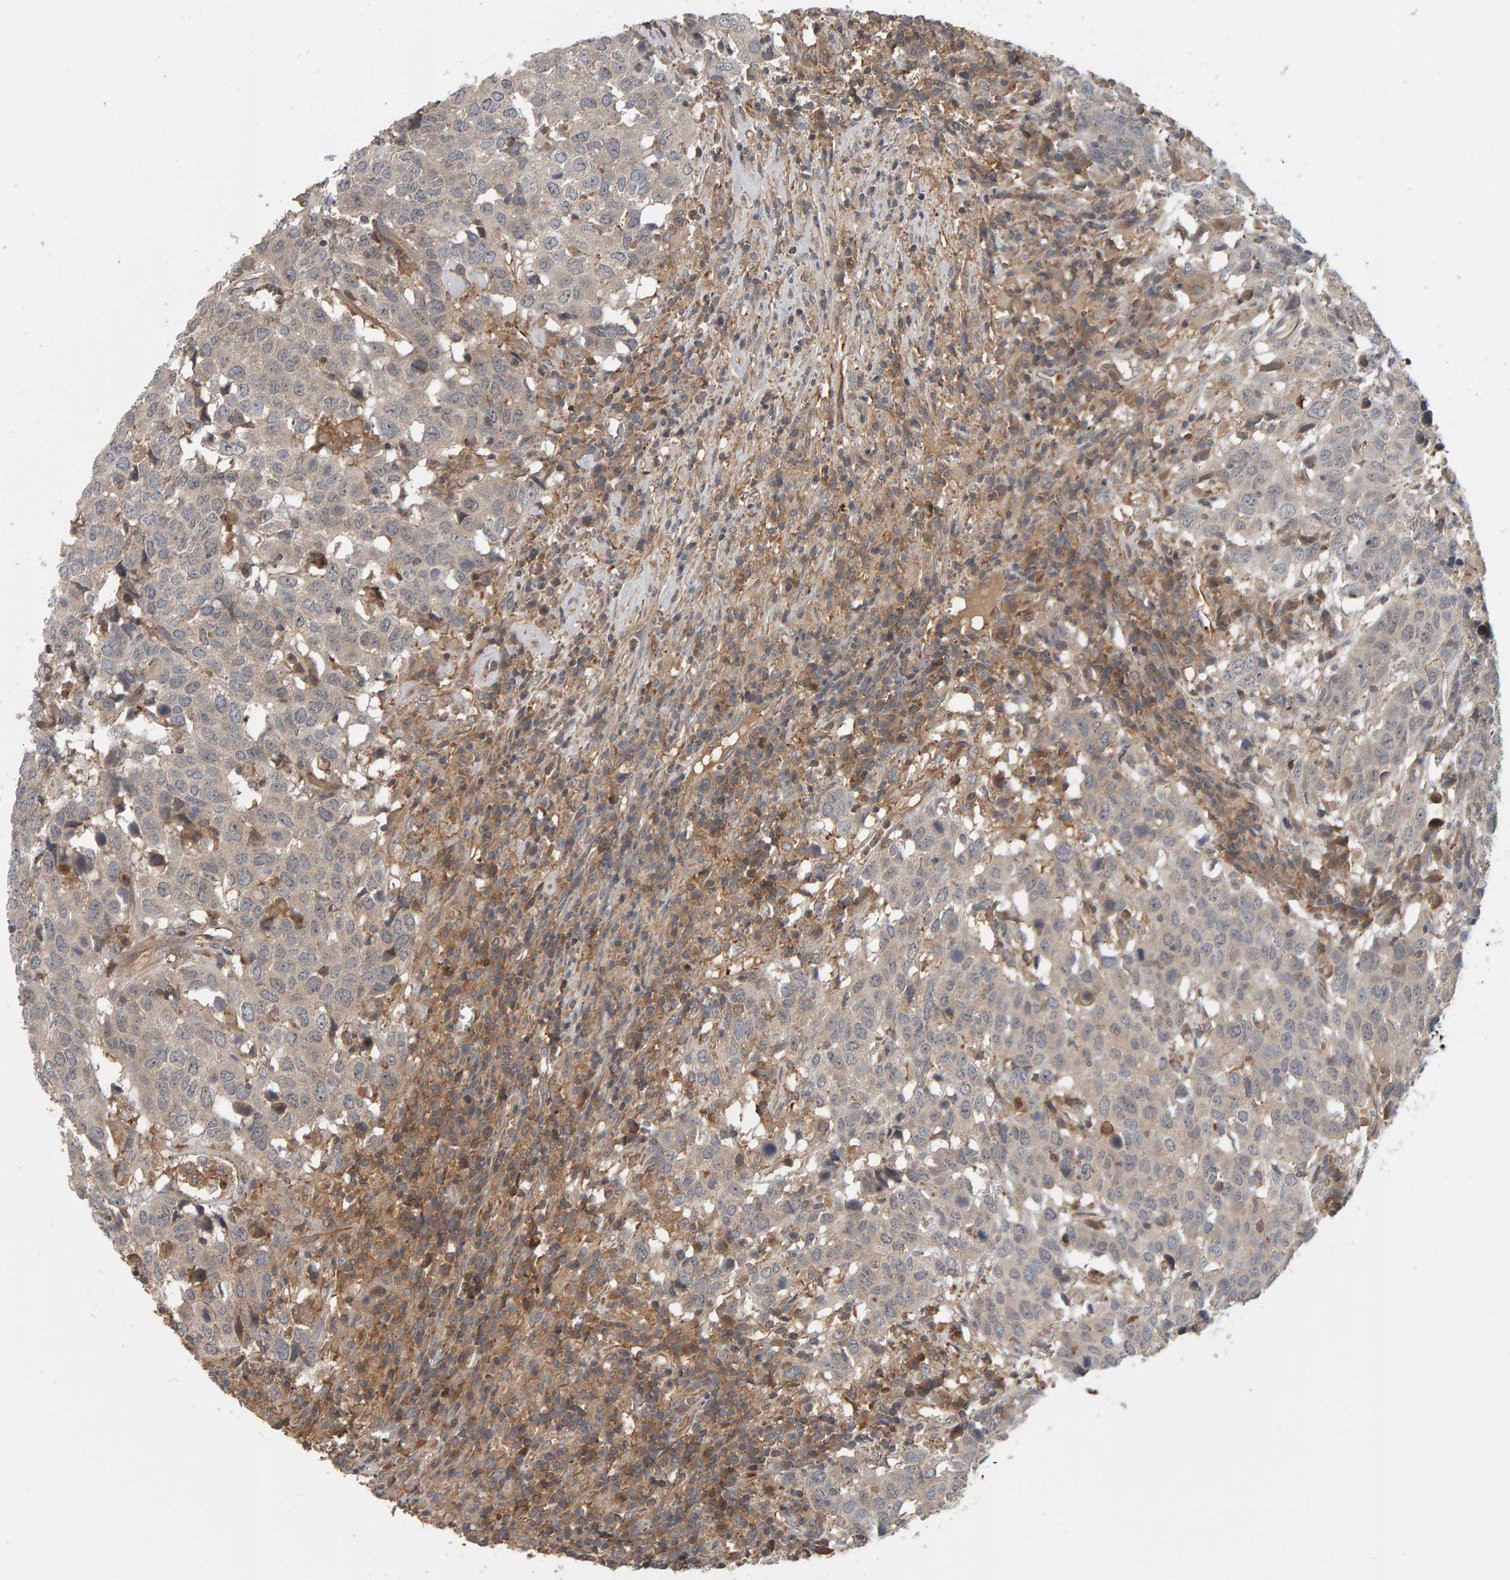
{"staining": {"intensity": "negative", "quantity": "none", "location": "none"}, "tissue": "head and neck cancer", "cell_type": "Tumor cells", "image_type": "cancer", "snomed": [{"axis": "morphology", "description": "Squamous cell carcinoma, NOS"}, {"axis": "topography", "description": "Head-Neck"}], "caption": "This is an immunohistochemistry (IHC) histopathology image of human squamous cell carcinoma (head and neck). There is no expression in tumor cells.", "gene": "C9orf72", "patient": {"sex": "male", "age": 66}}